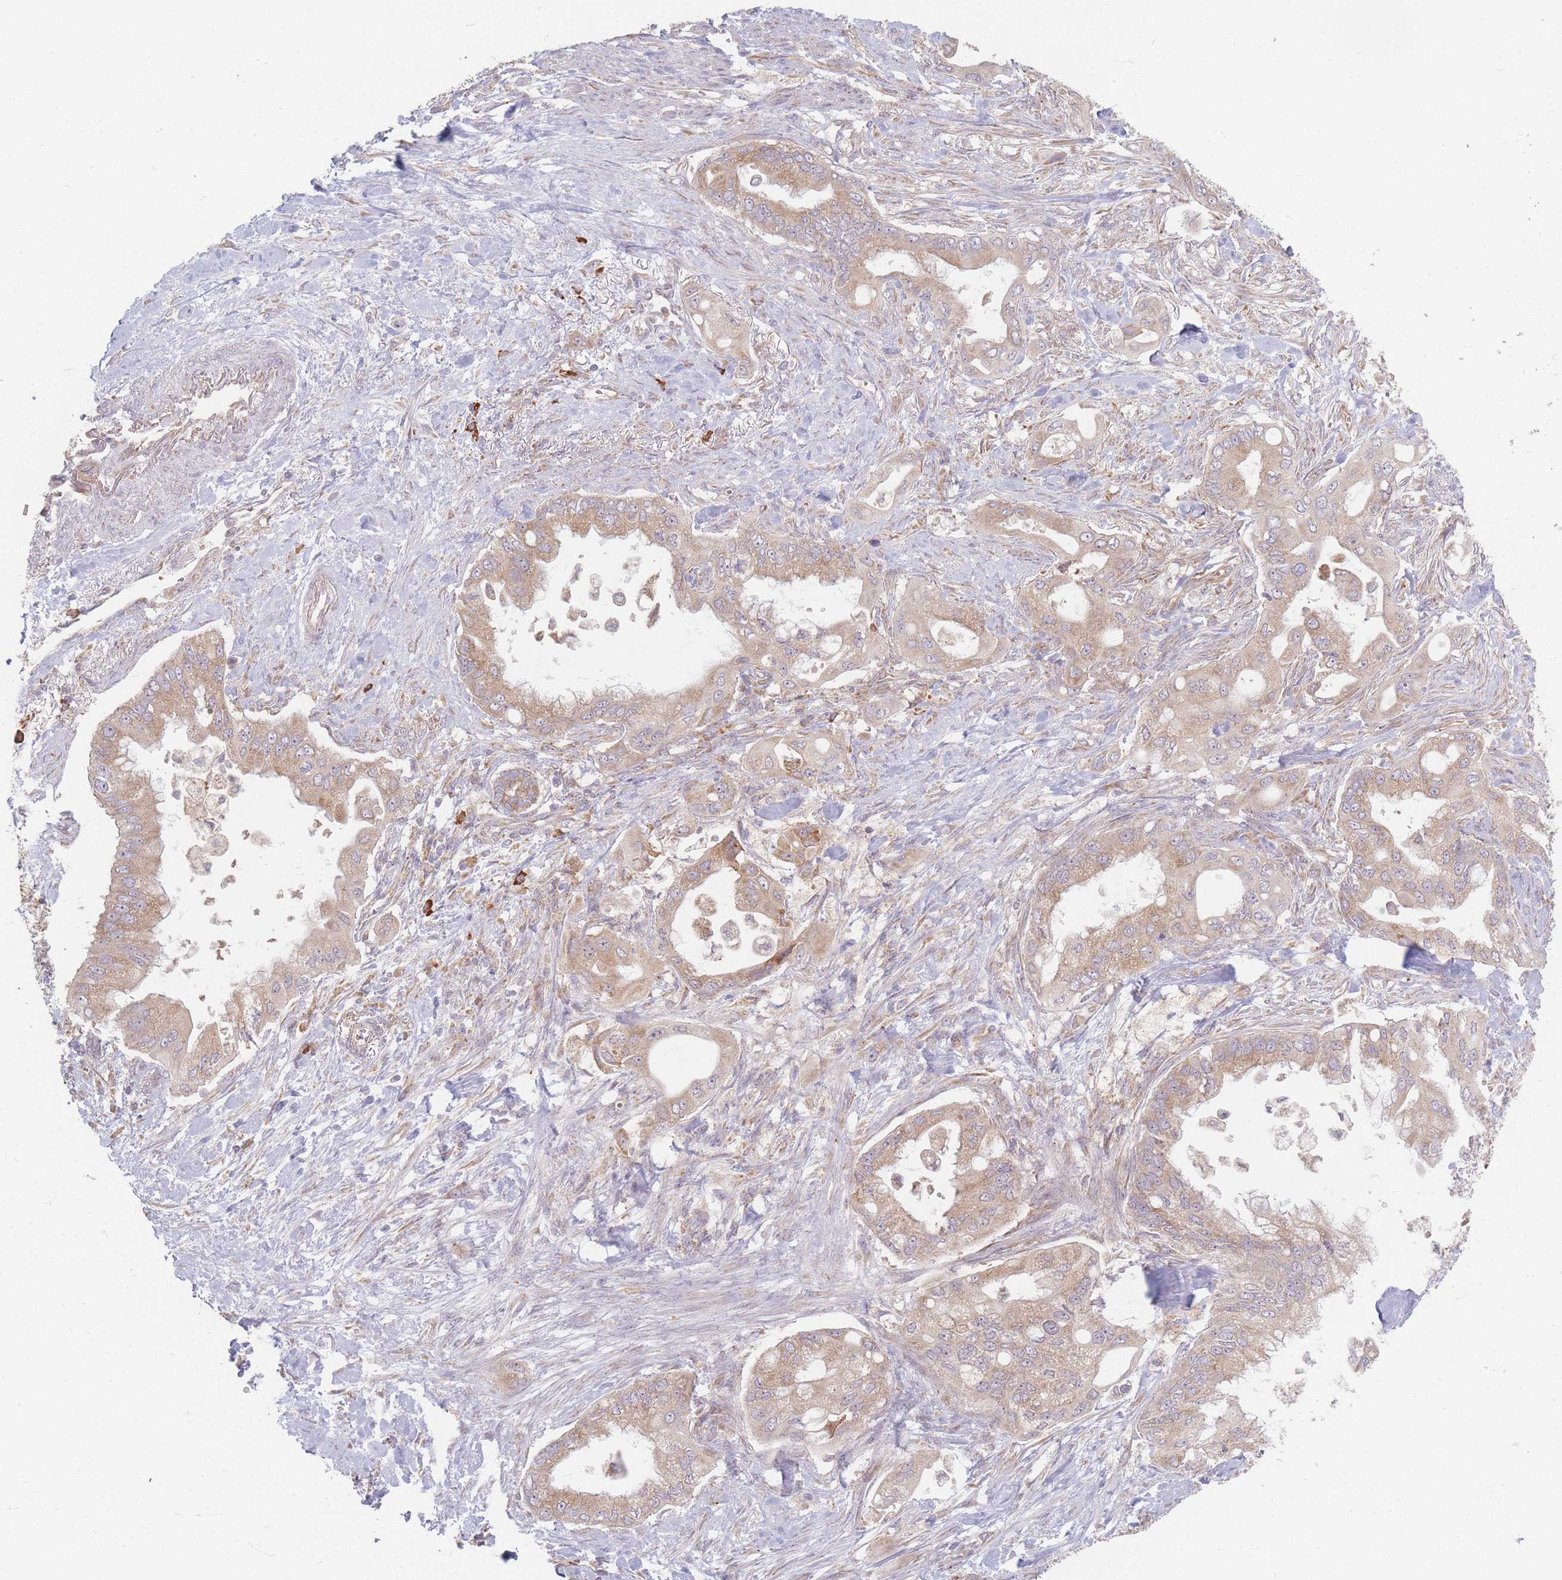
{"staining": {"intensity": "weak", "quantity": ">75%", "location": "cytoplasmic/membranous"}, "tissue": "pancreatic cancer", "cell_type": "Tumor cells", "image_type": "cancer", "snomed": [{"axis": "morphology", "description": "Adenocarcinoma, NOS"}, {"axis": "topography", "description": "Pancreas"}], "caption": "Pancreatic adenocarcinoma stained for a protein (brown) reveals weak cytoplasmic/membranous positive positivity in approximately >75% of tumor cells.", "gene": "SMIM14", "patient": {"sex": "male", "age": 57}}